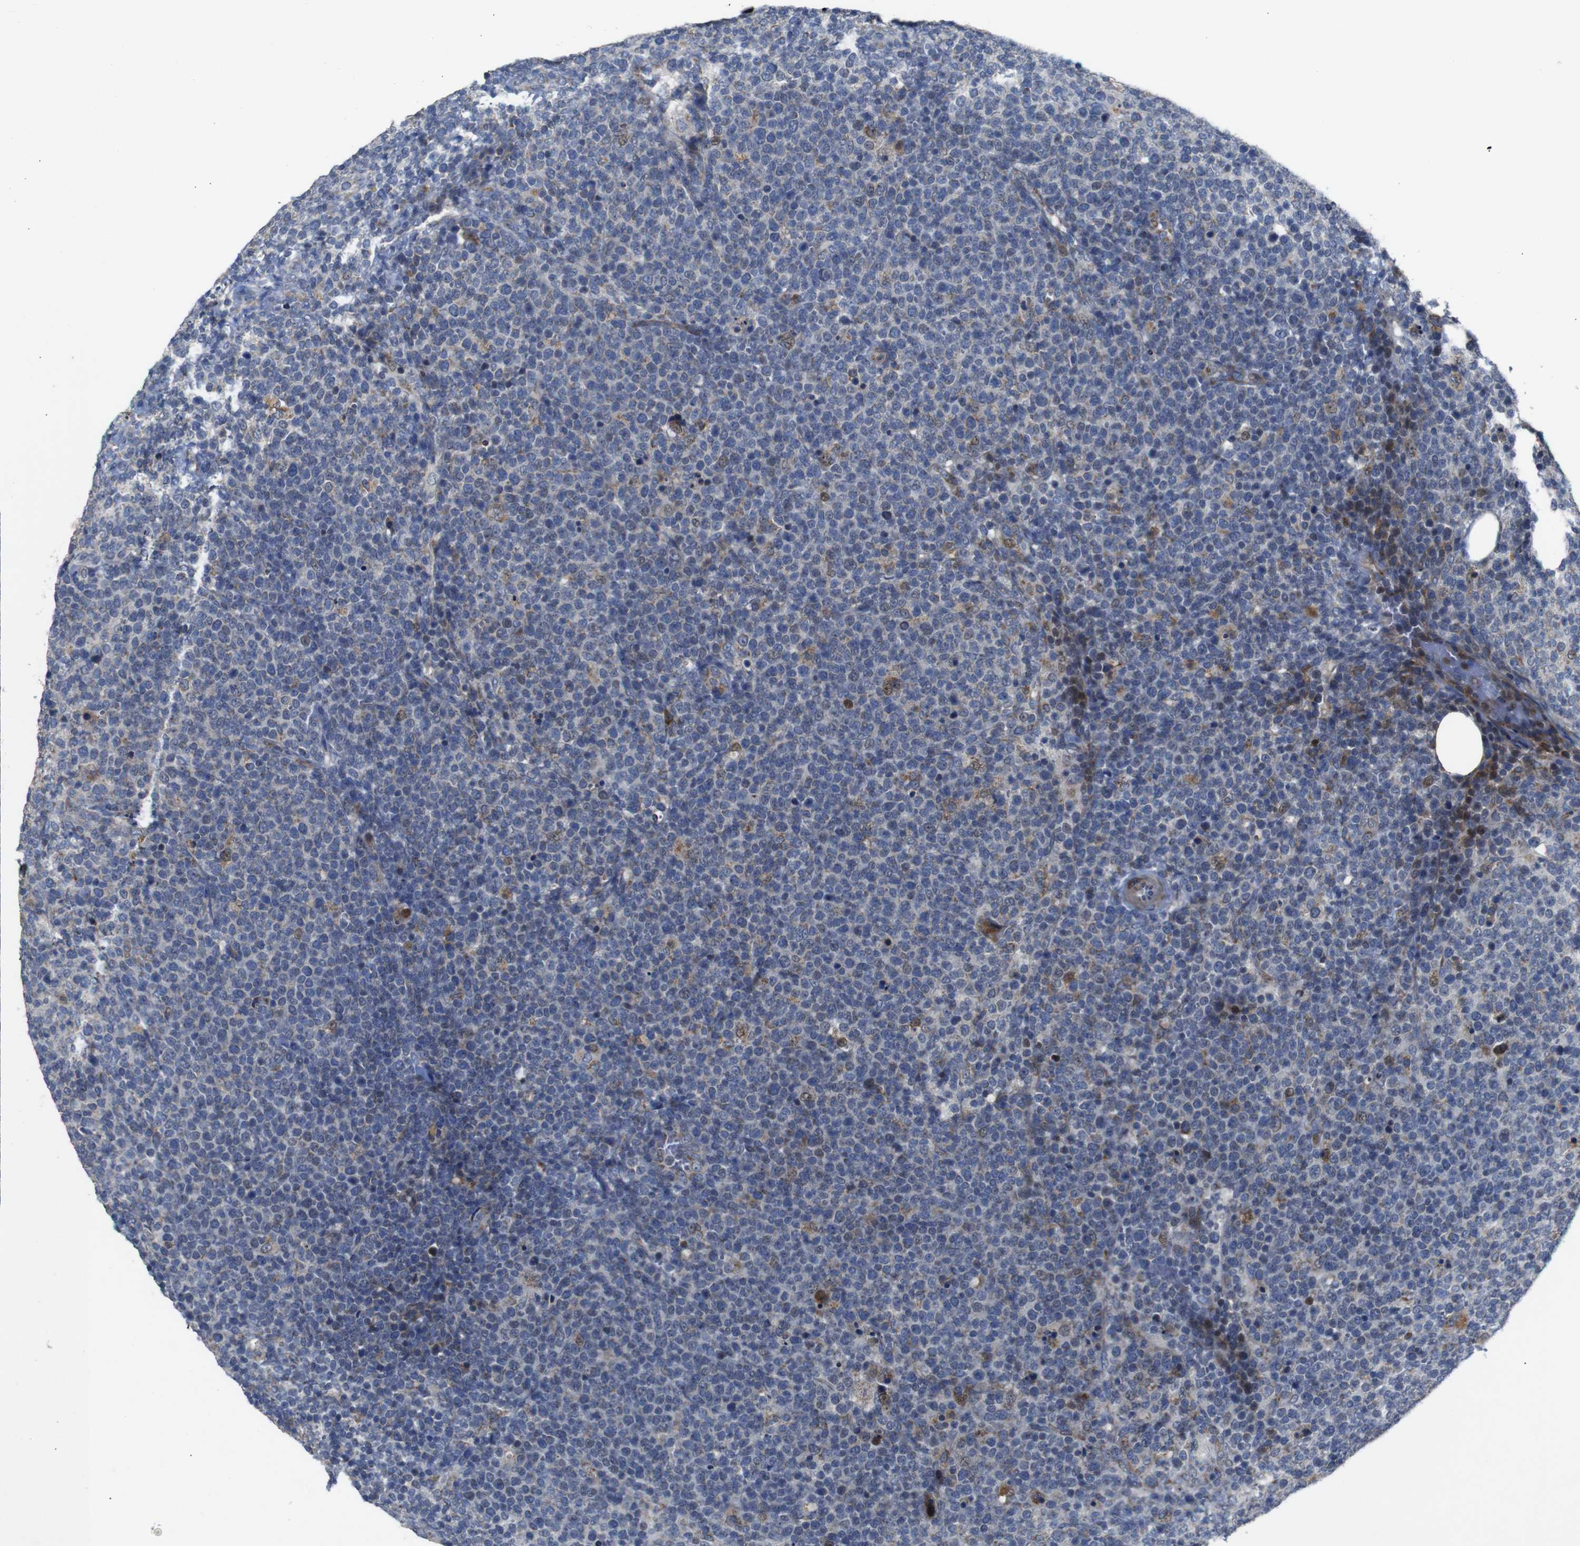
{"staining": {"intensity": "moderate", "quantity": "<25%", "location": "cytoplasmic/membranous"}, "tissue": "lymphoma", "cell_type": "Tumor cells", "image_type": "cancer", "snomed": [{"axis": "morphology", "description": "Malignant lymphoma, non-Hodgkin's type, High grade"}, {"axis": "topography", "description": "Lymph node"}], "caption": "DAB immunohistochemical staining of human high-grade malignant lymphoma, non-Hodgkin's type displays moderate cytoplasmic/membranous protein staining in approximately <25% of tumor cells.", "gene": "CHST10", "patient": {"sex": "male", "age": 61}}